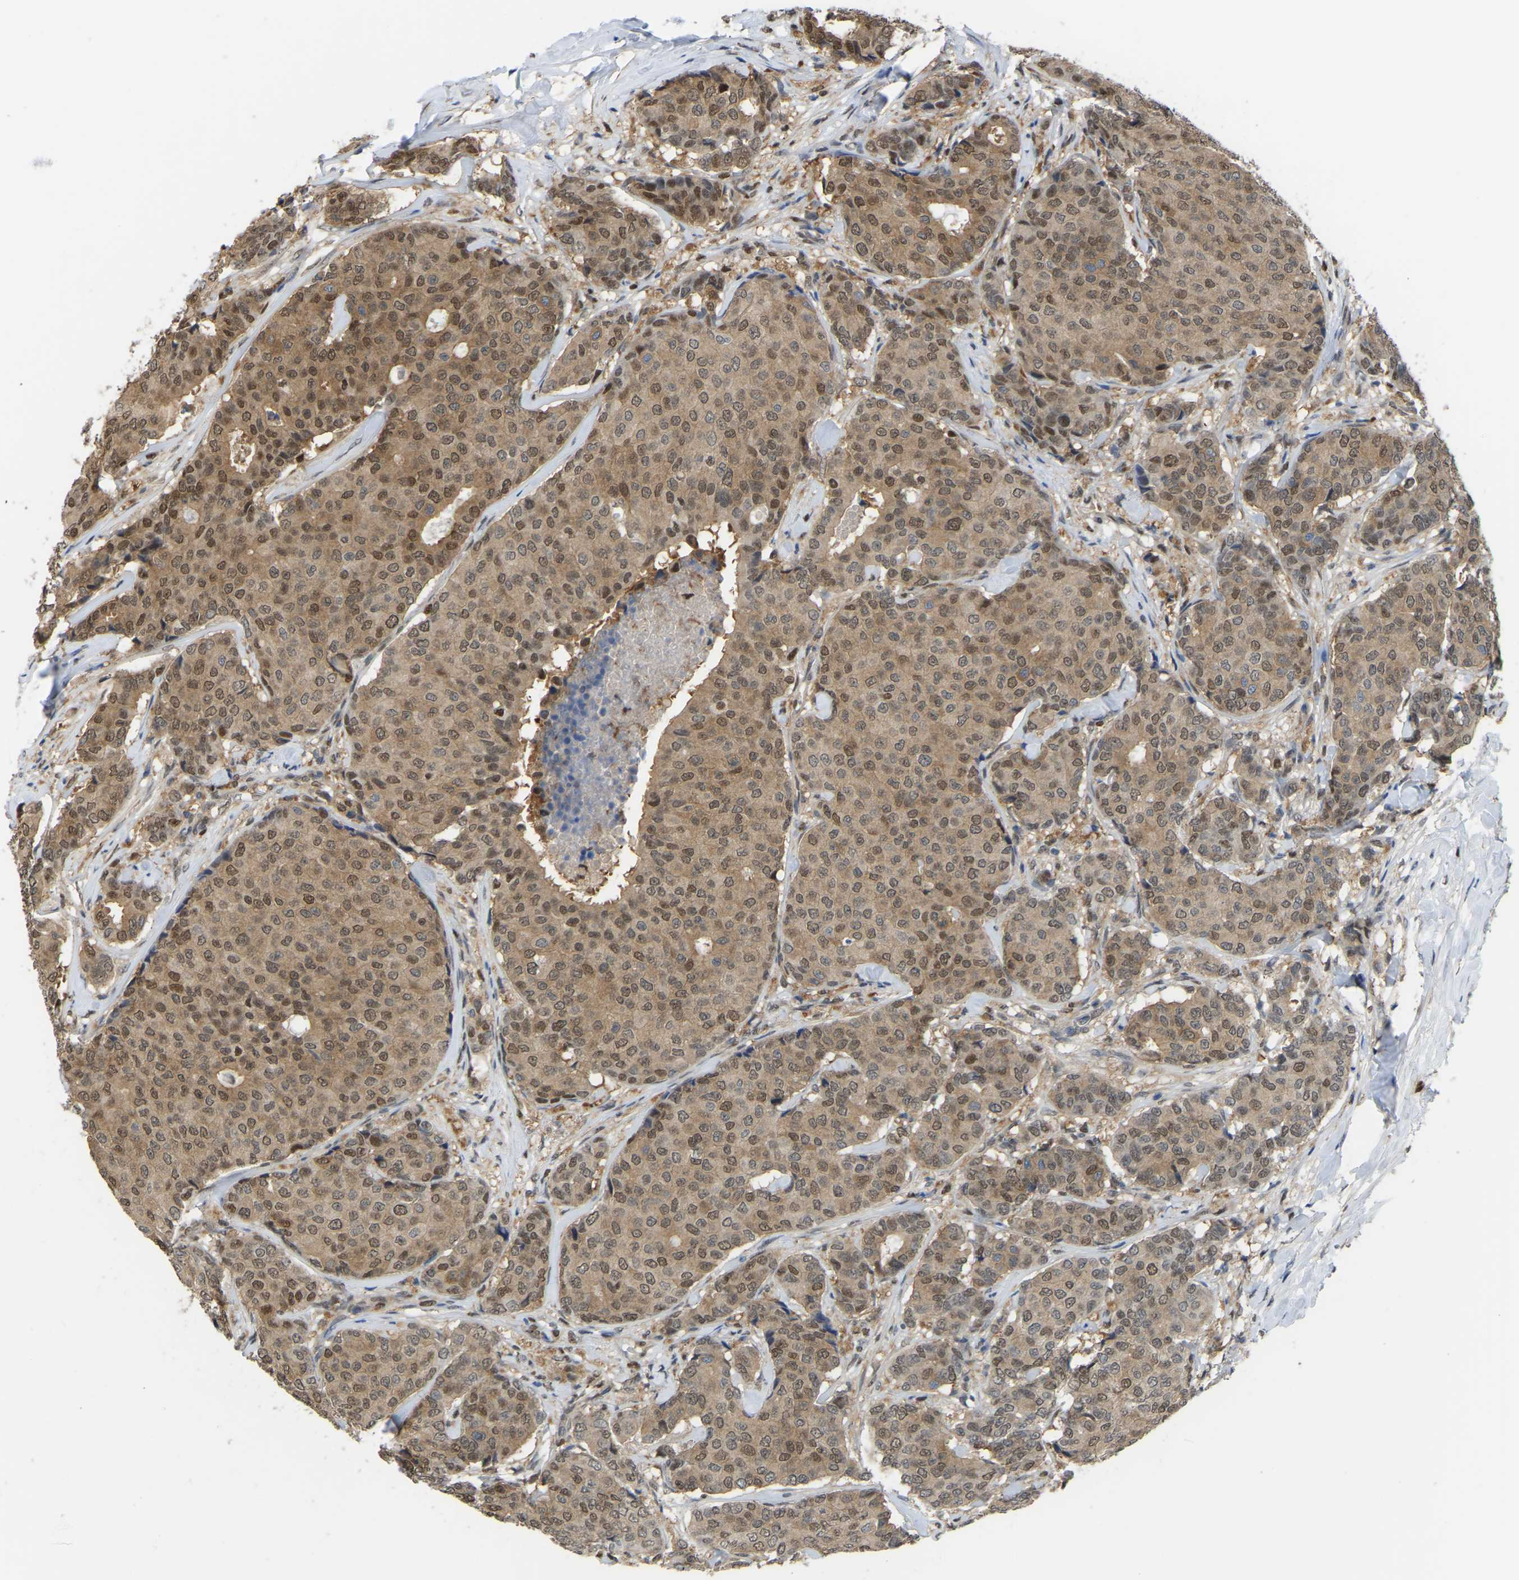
{"staining": {"intensity": "moderate", "quantity": ">75%", "location": "cytoplasmic/membranous,nuclear"}, "tissue": "breast cancer", "cell_type": "Tumor cells", "image_type": "cancer", "snomed": [{"axis": "morphology", "description": "Duct carcinoma"}, {"axis": "topography", "description": "Breast"}], "caption": "Immunohistochemical staining of breast cancer (infiltrating ductal carcinoma) demonstrates medium levels of moderate cytoplasmic/membranous and nuclear protein positivity in about >75% of tumor cells.", "gene": "KLRG2", "patient": {"sex": "female", "age": 75}}